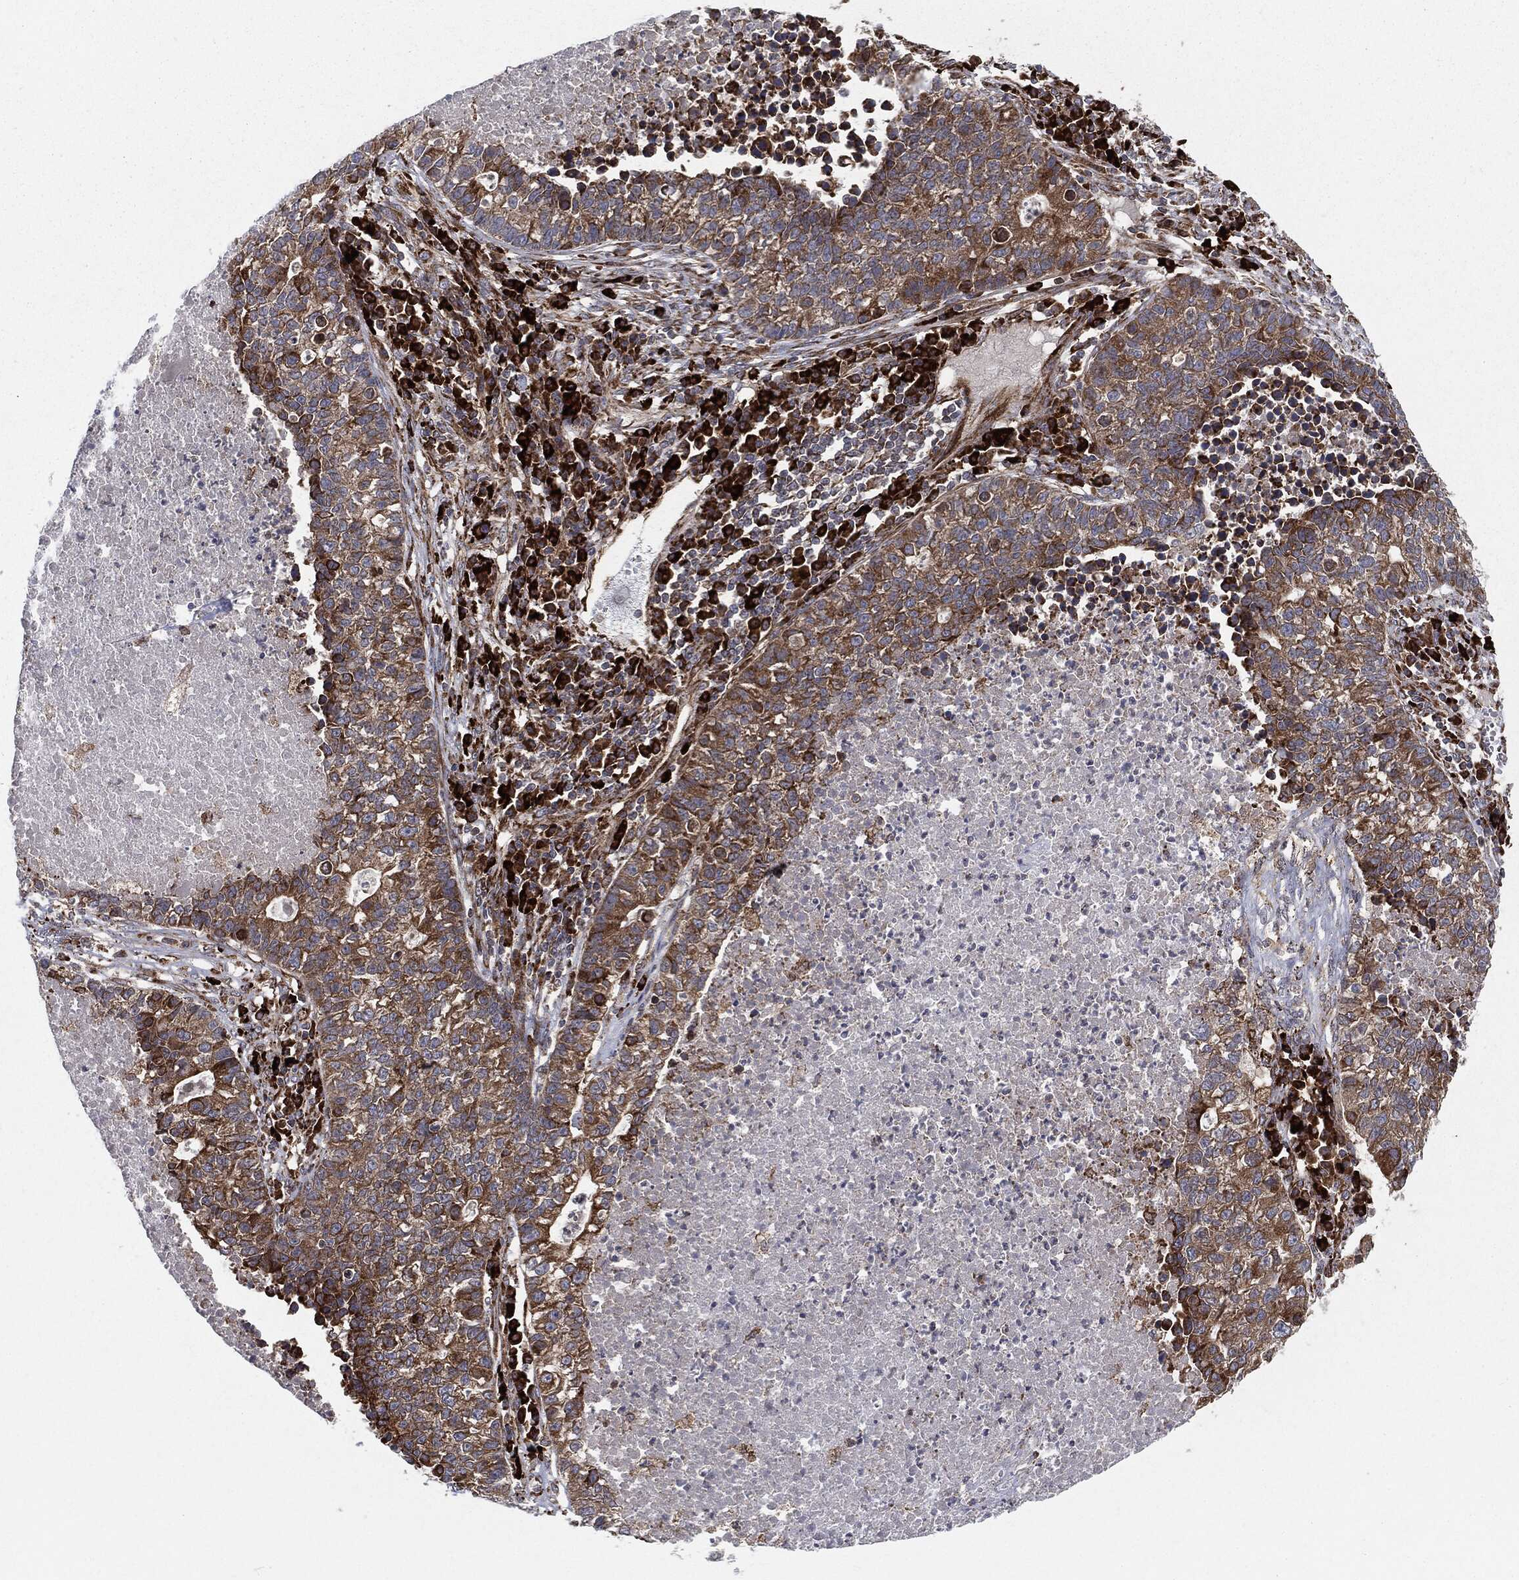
{"staining": {"intensity": "moderate", "quantity": ">75%", "location": "cytoplasmic/membranous"}, "tissue": "lung cancer", "cell_type": "Tumor cells", "image_type": "cancer", "snomed": [{"axis": "morphology", "description": "Adenocarcinoma, NOS"}, {"axis": "topography", "description": "Lung"}], "caption": "Brown immunohistochemical staining in human lung adenocarcinoma shows moderate cytoplasmic/membranous positivity in approximately >75% of tumor cells. The staining was performed using DAB to visualize the protein expression in brown, while the nuclei were stained in blue with hematoxylin (Magnification: 20x).", "gene": "CYLD", "patient": {"sex": "male", "age": 57}}